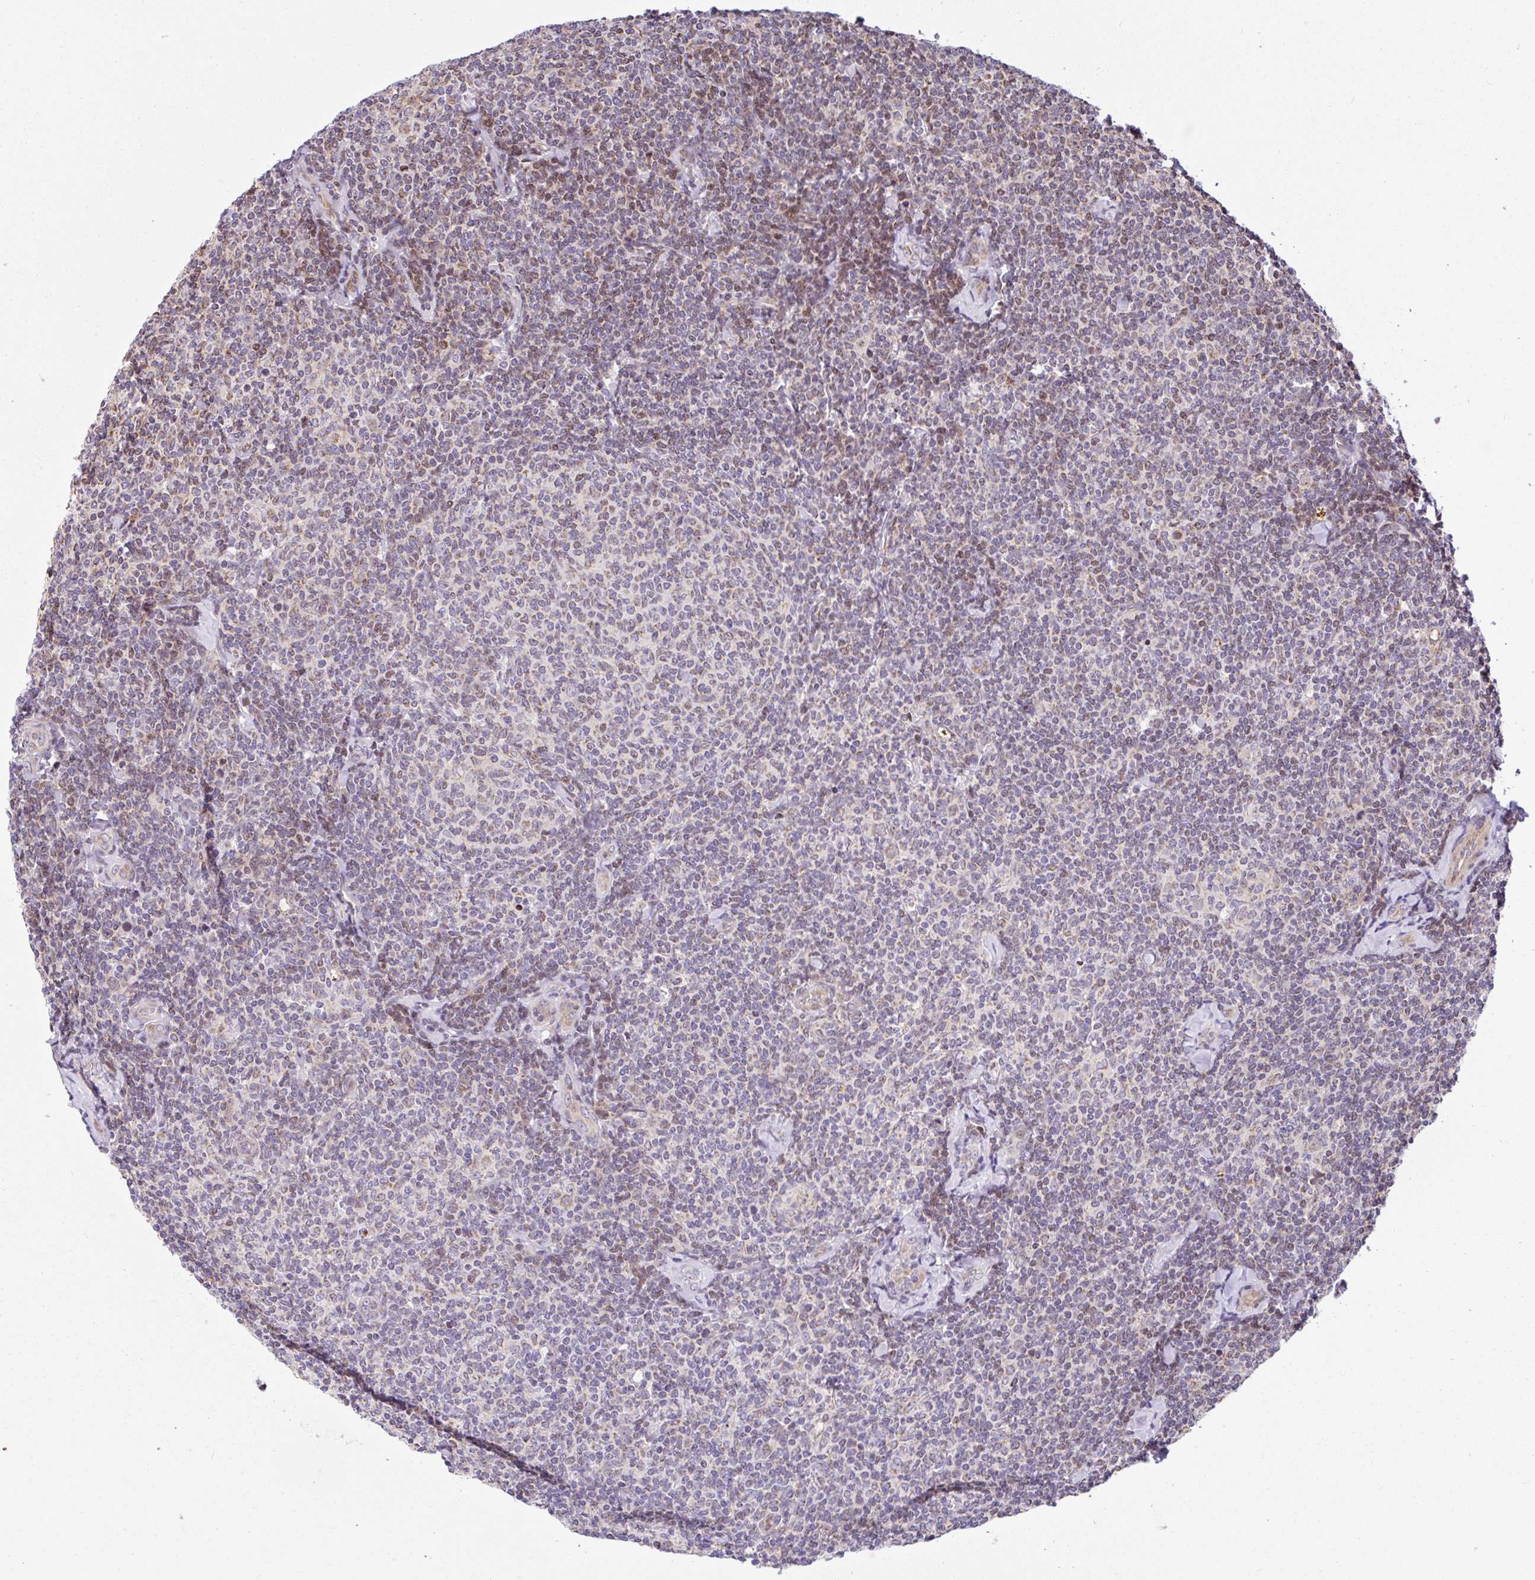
{"staining": {"intensity": "moderate", "quantity": "25%-75%", "location": "cytoplasmic/membranous"}, "tissue": "lymphoma", "cell_type": "Tumor cells", "image_type": "cancer", "snomed": [{"axis": "morphology", "description": "Malignant lymphoma, non-Hodgkin's type, Low grade"}, {"axis": "topography", "description": "Lymph node"}], "caption": "Lymphoma stained for a protein (brown) reveals moderate cytoplasmic/membranous positive positivity in about 25%-75% of tumor cells.", "gene": "FIGNL1", "patient": {"sex": "female", "age": 56}}